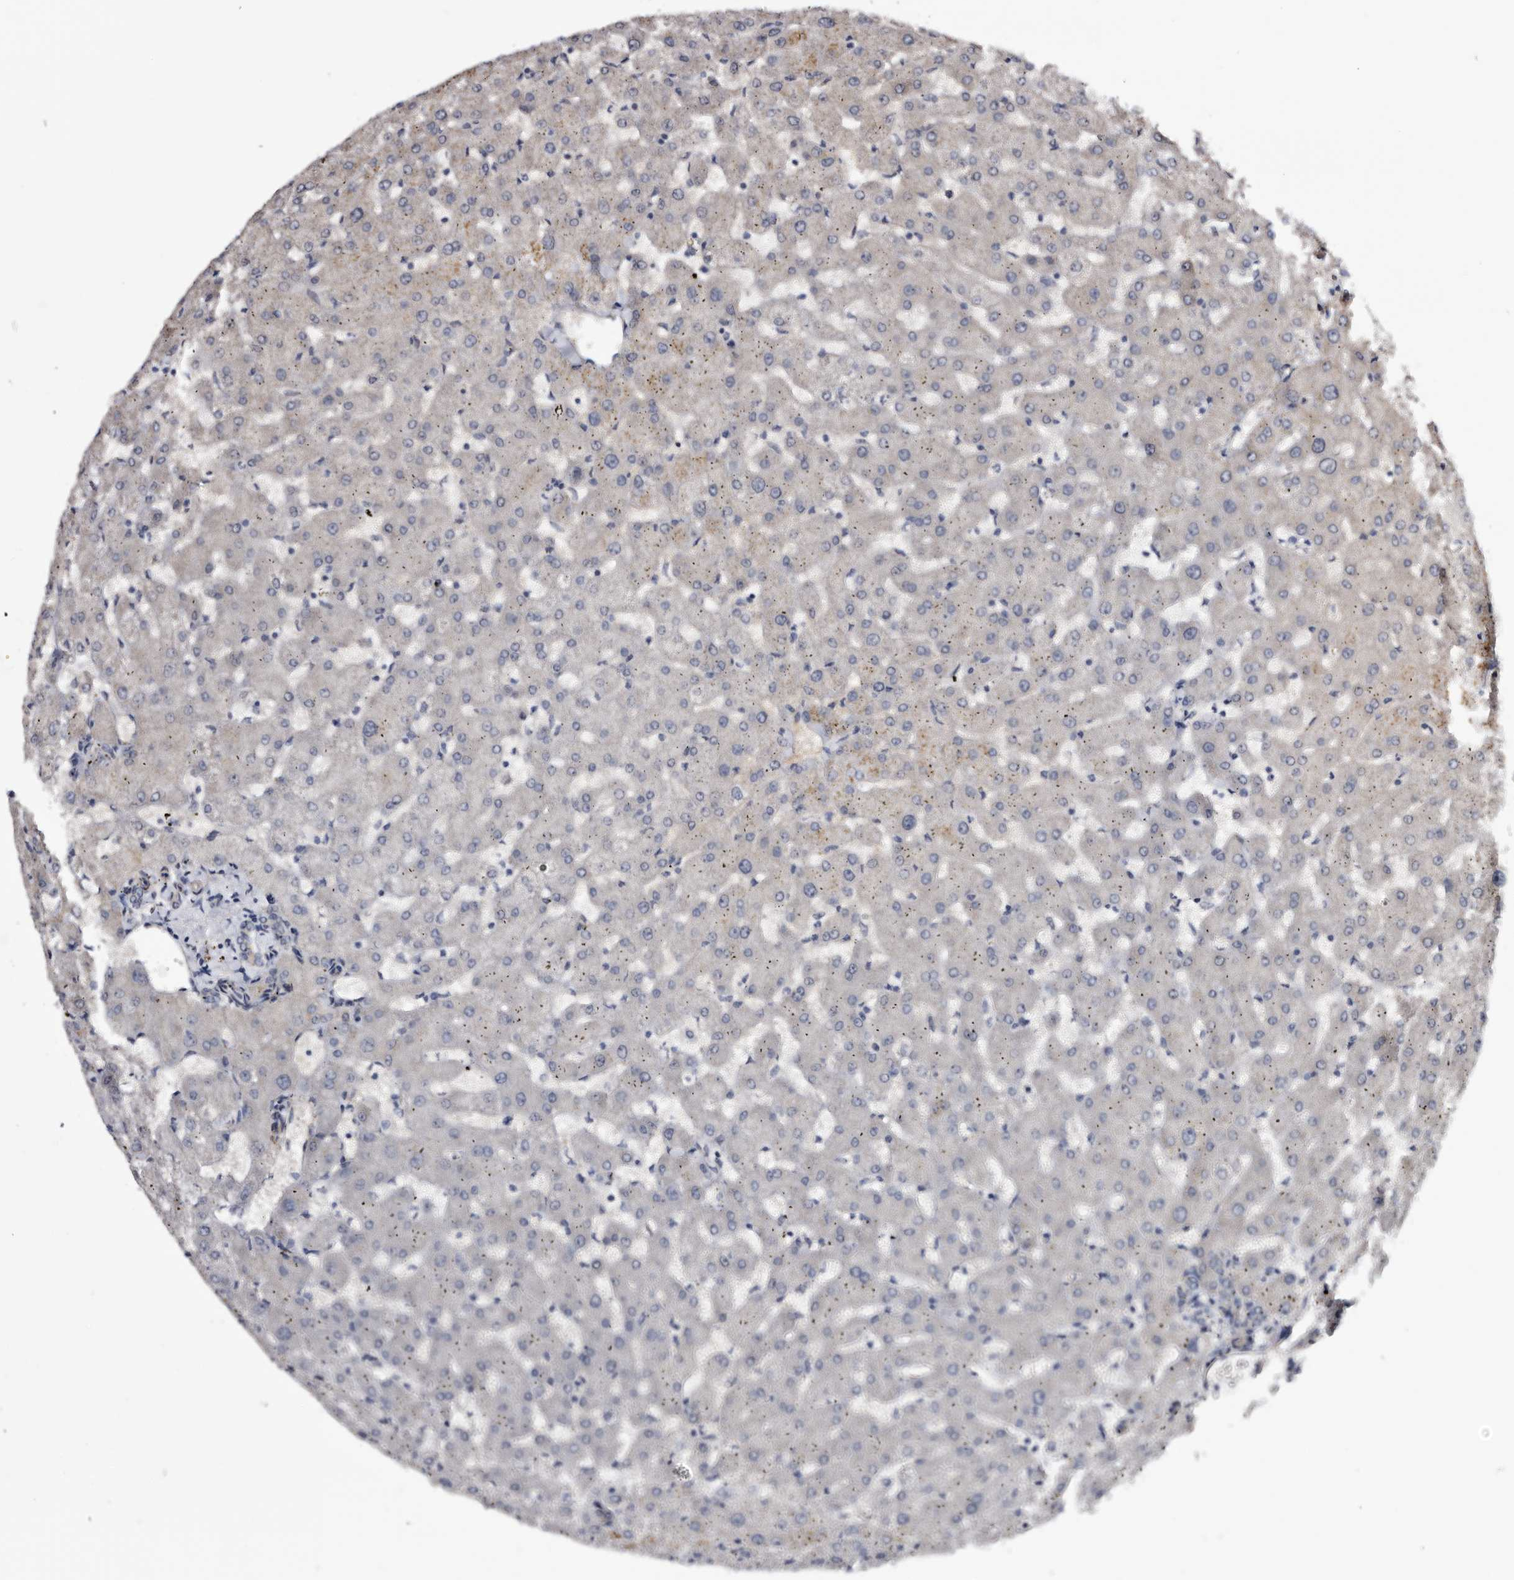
{"staining": {"intensity": "negative", "quantity": "none", "location": "none"}, "tissue": "liver", "cell_type": "Cholangiocytes", "image_type": "normal", "snomed": [{"axis": "morphology", "description": "Normal tissue, NOS"}, {"axis": "topography", "description": "Liver"}], "caption": "Cholangiocytes are negative for protein expression in benign human liver. The staining was performed using DAB (3,3'-diaminobenzidine) to visualize the protein expression in brown, while the nuclei were stained in blue with hematoxylin (Magnification: 20x).", "gene": "ARMCX2", "patient": {"sex": "female", "age": 63}}